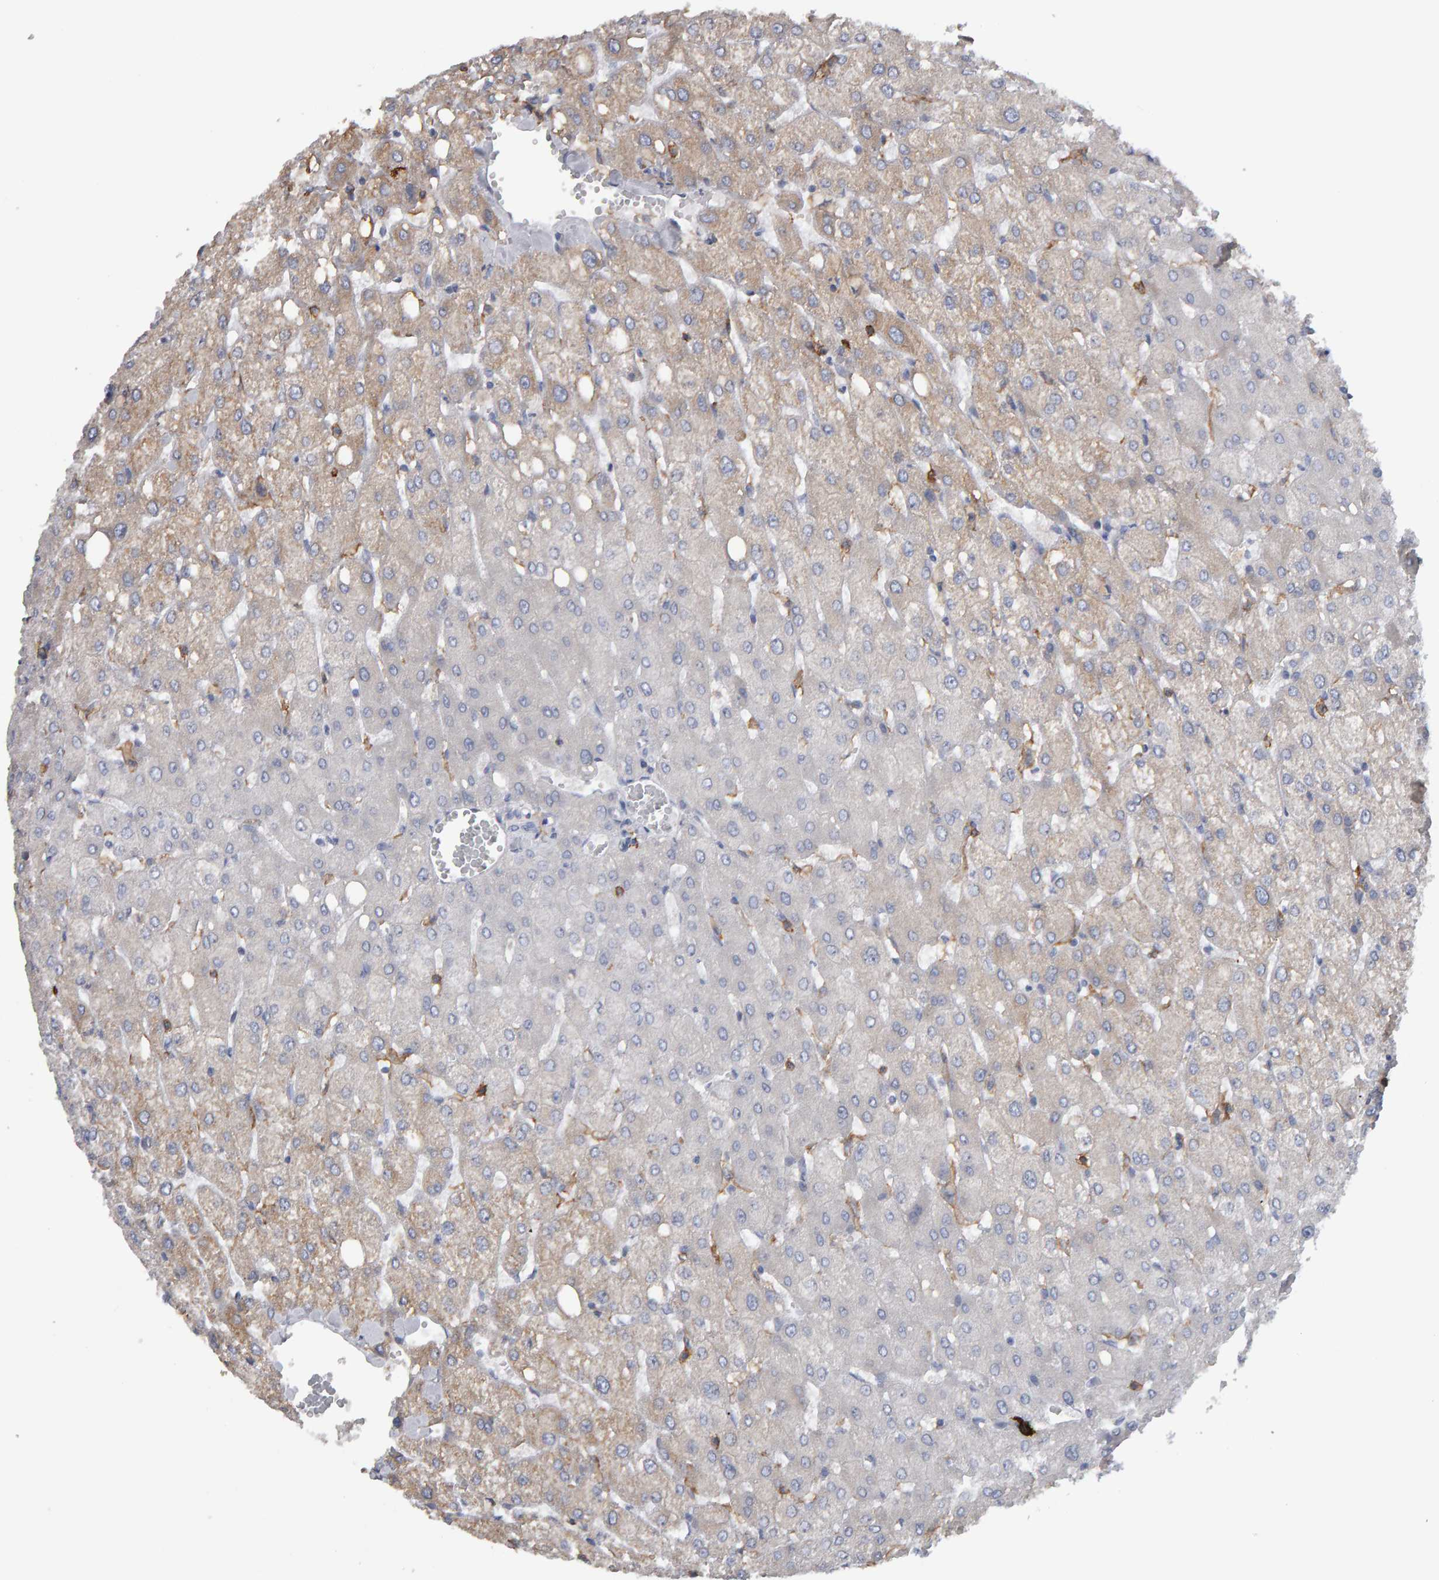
{"staining": {"intensity": "negative", "quantity": "none", "location": "none"}, "tissue": "liver", "cell_type": "Cholangiocytes", "image_type": "normal", "snomed": [{"axis": "morphology", "description": "Normal tissue, NOS"}, {"axis": "topography", "description": "Liver"}], "caption": "Immunohistochemistry histopathology image of normal human liver stained for a protein (brown), which displays no staining in cholangiocytes. (Stains: DAB (3,3'-diaminobenzidine) immunohistochemistry (IHC) with hematoxylin counter stain, Microscopy: brightfield microscopy at high magnification).", "gene": "CD38", "patient": {"sex": "female", "age": 54}}